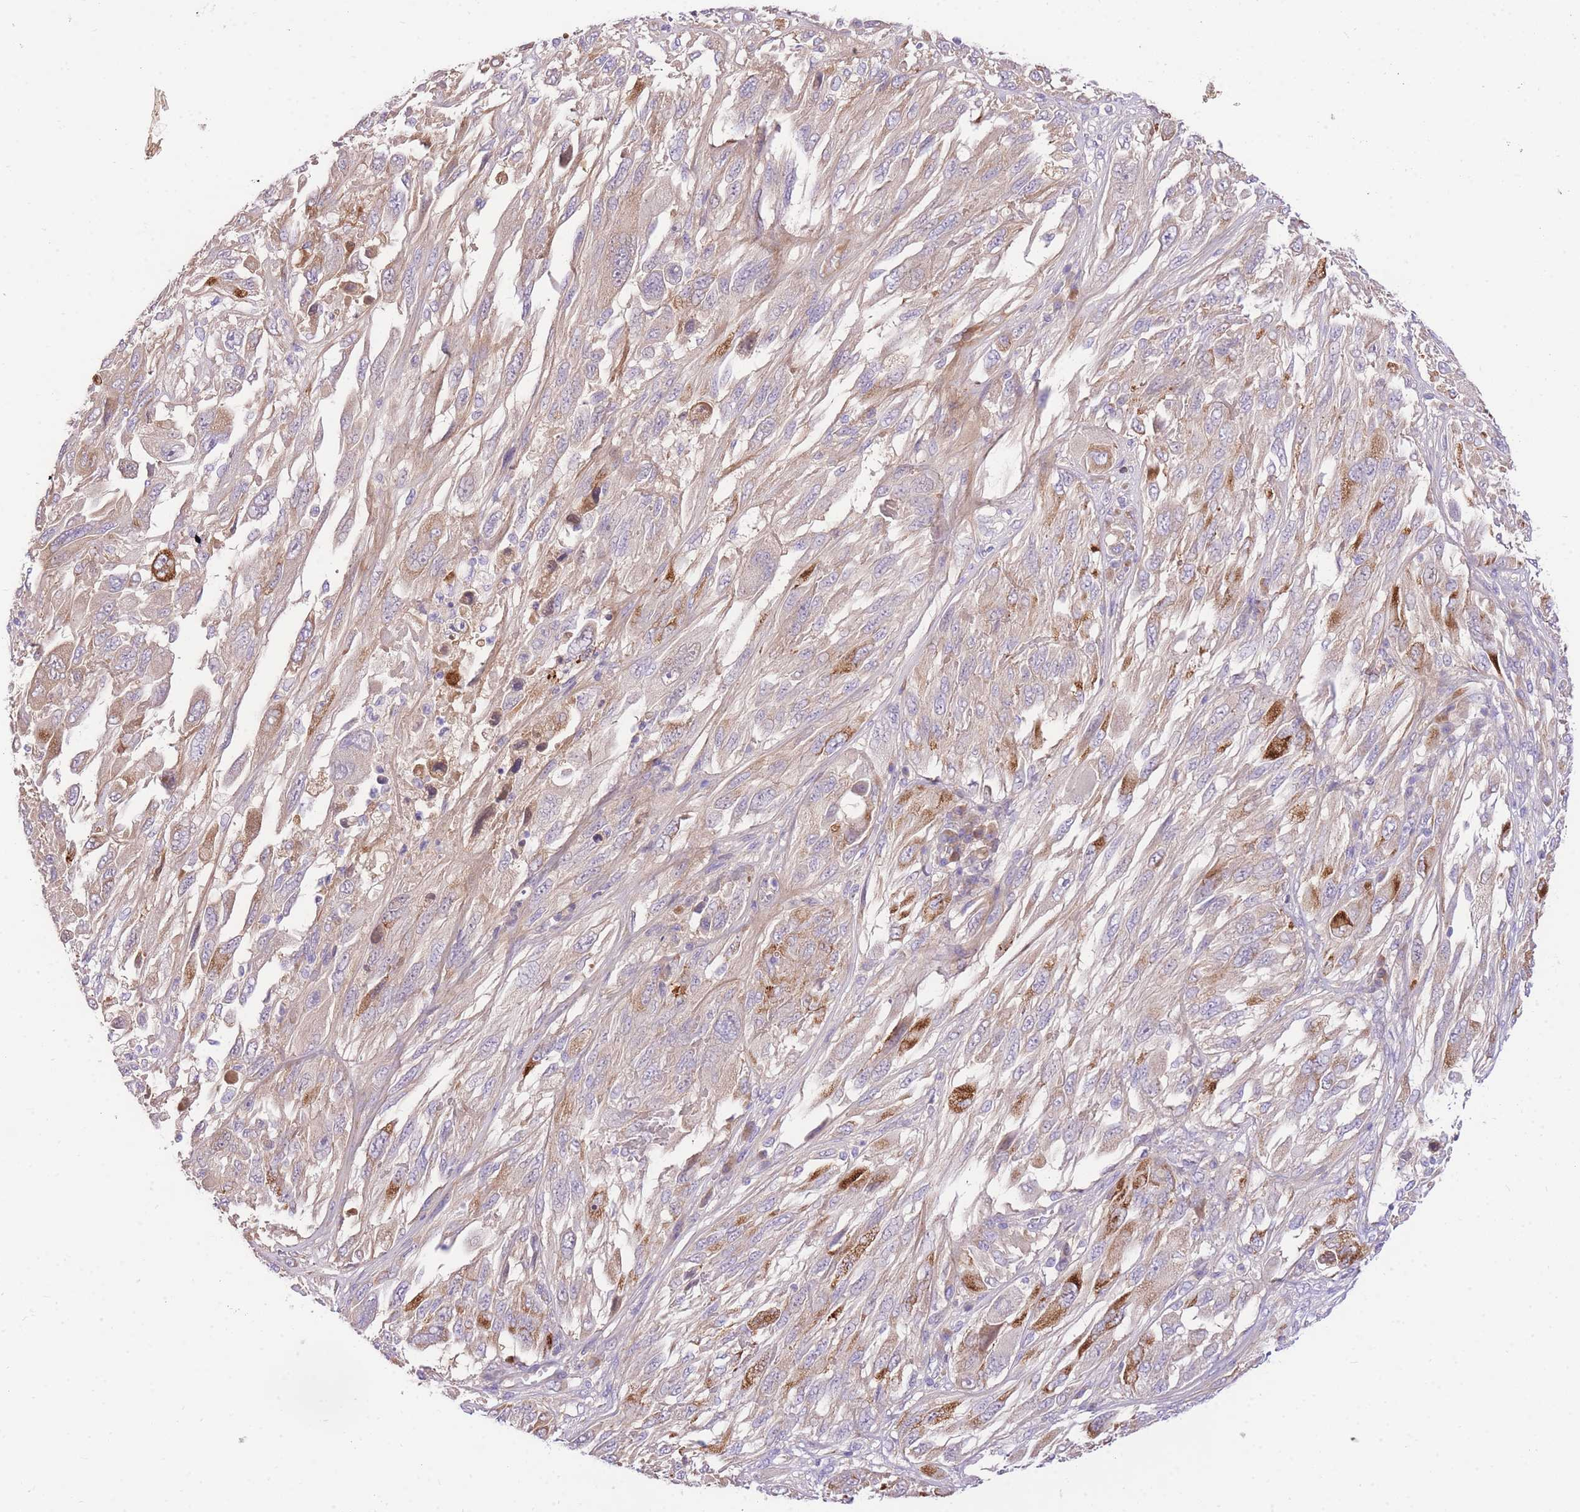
{"staining": {"intensity": "moderate", "quantity": "<25%", "location": "cytoplasmic/membranous"}, "tissue": "melanoma", "cell_type": "Tumor cells", "image_type": "cancer", "snomed": [{"axis": "morphology", "description": "Malignant melanoma, NOS"}, {"axis": "topography", "description": "Skin"}], "caption": "Protein expression analysis of human malignant melanoma reveals moderate cytoplasmic/membranous staining in about <25% of tumor cells.", "gene": "LIPH", "patient": {"sex": "female", "age": 91}}